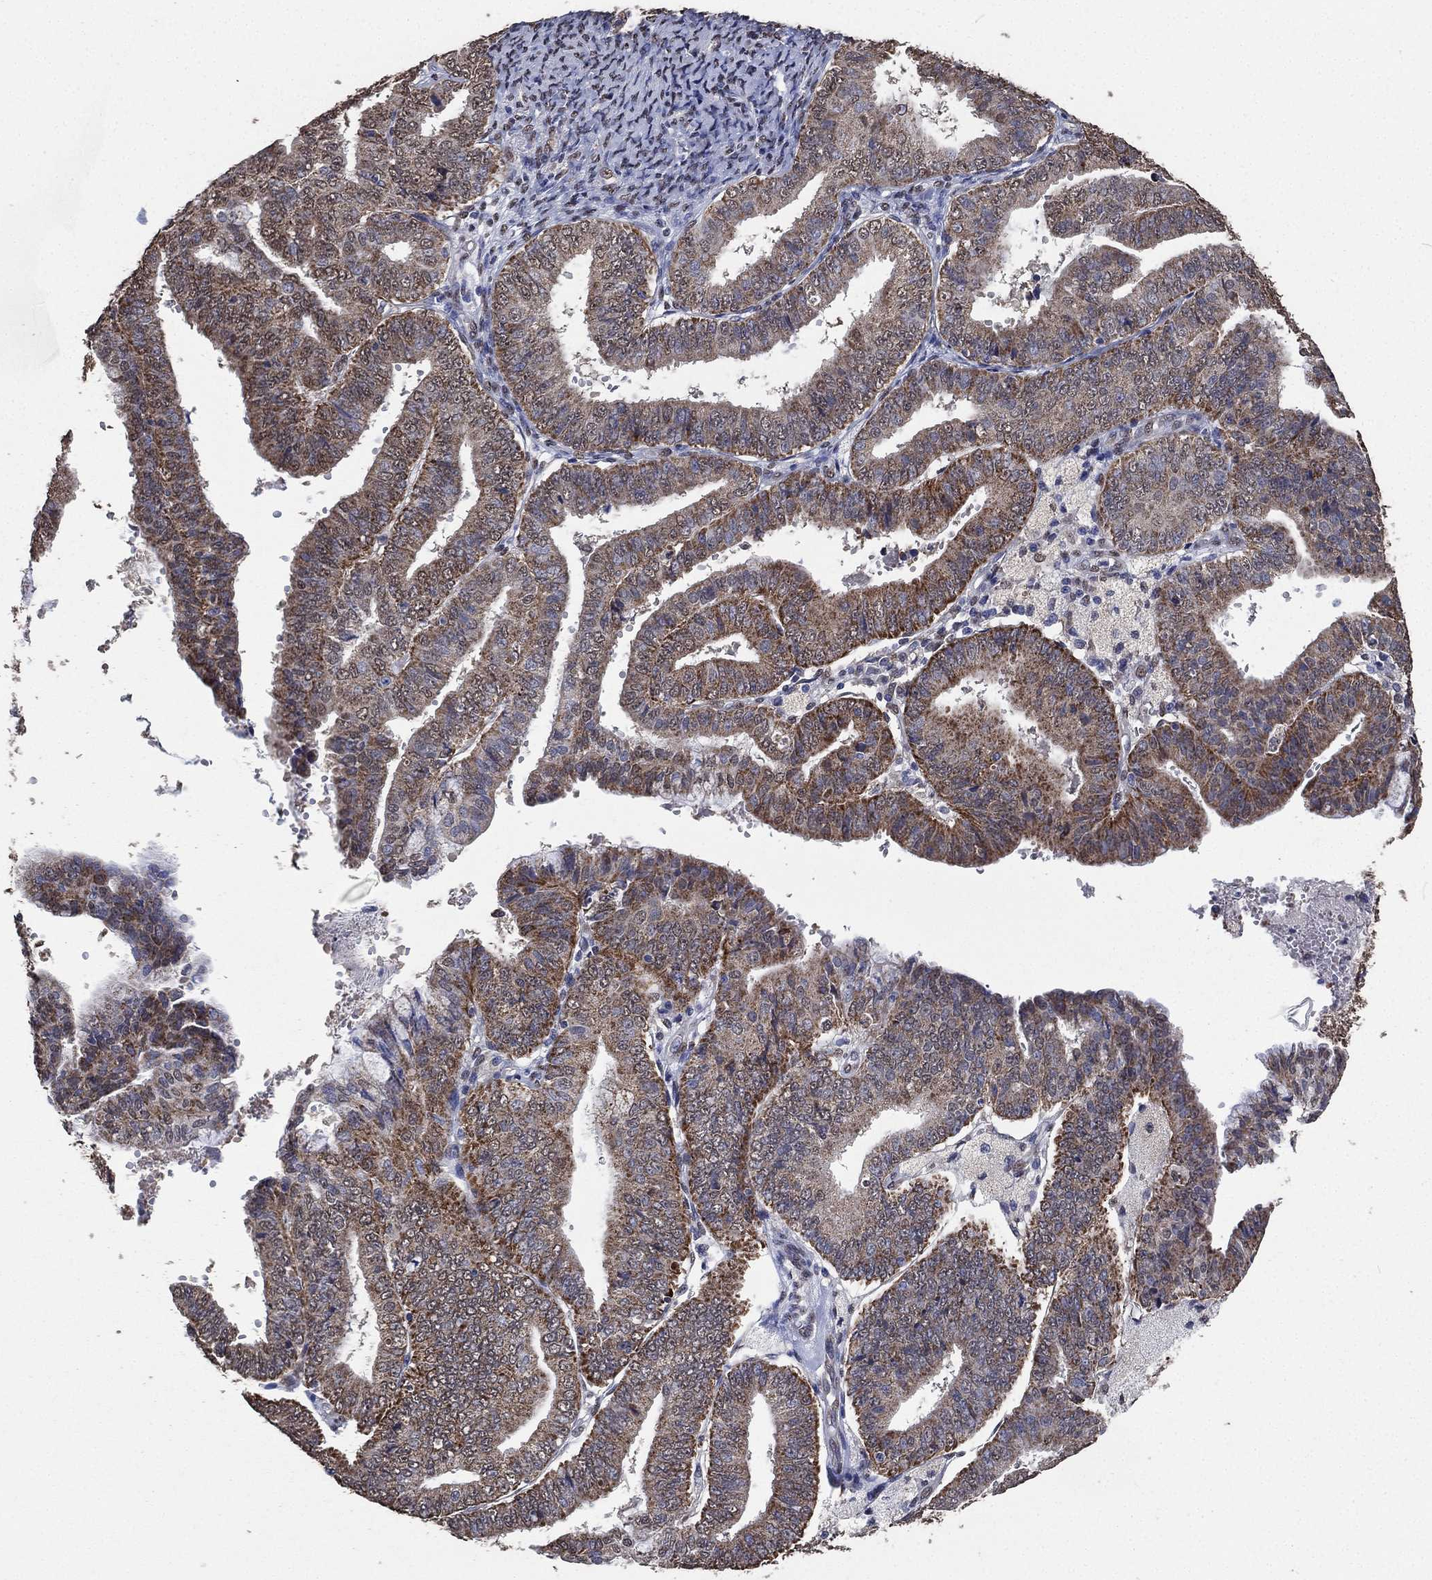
{"staining": {"intensity": "moderate", "quantity": "<25%", "location": "cytoplasmic/membranous"}, "tissue": "endometrial cancer", "cell_type": "Tumor cells", "image_type": "cancer", "snomed": [{"axis": "morphology", "description": "Adenocarcinoma, NOS"}, {"axis": "topography", "description": "Endometrium"}], "caption": "Tumor cells display low levels of moderate cytoplasmic/membranous positivity in about <25% of cells in endometrial cancer (adenocarcinoma).", "gene": "ALDH7A1", "patient": {"sex": "female", "age": 63}}